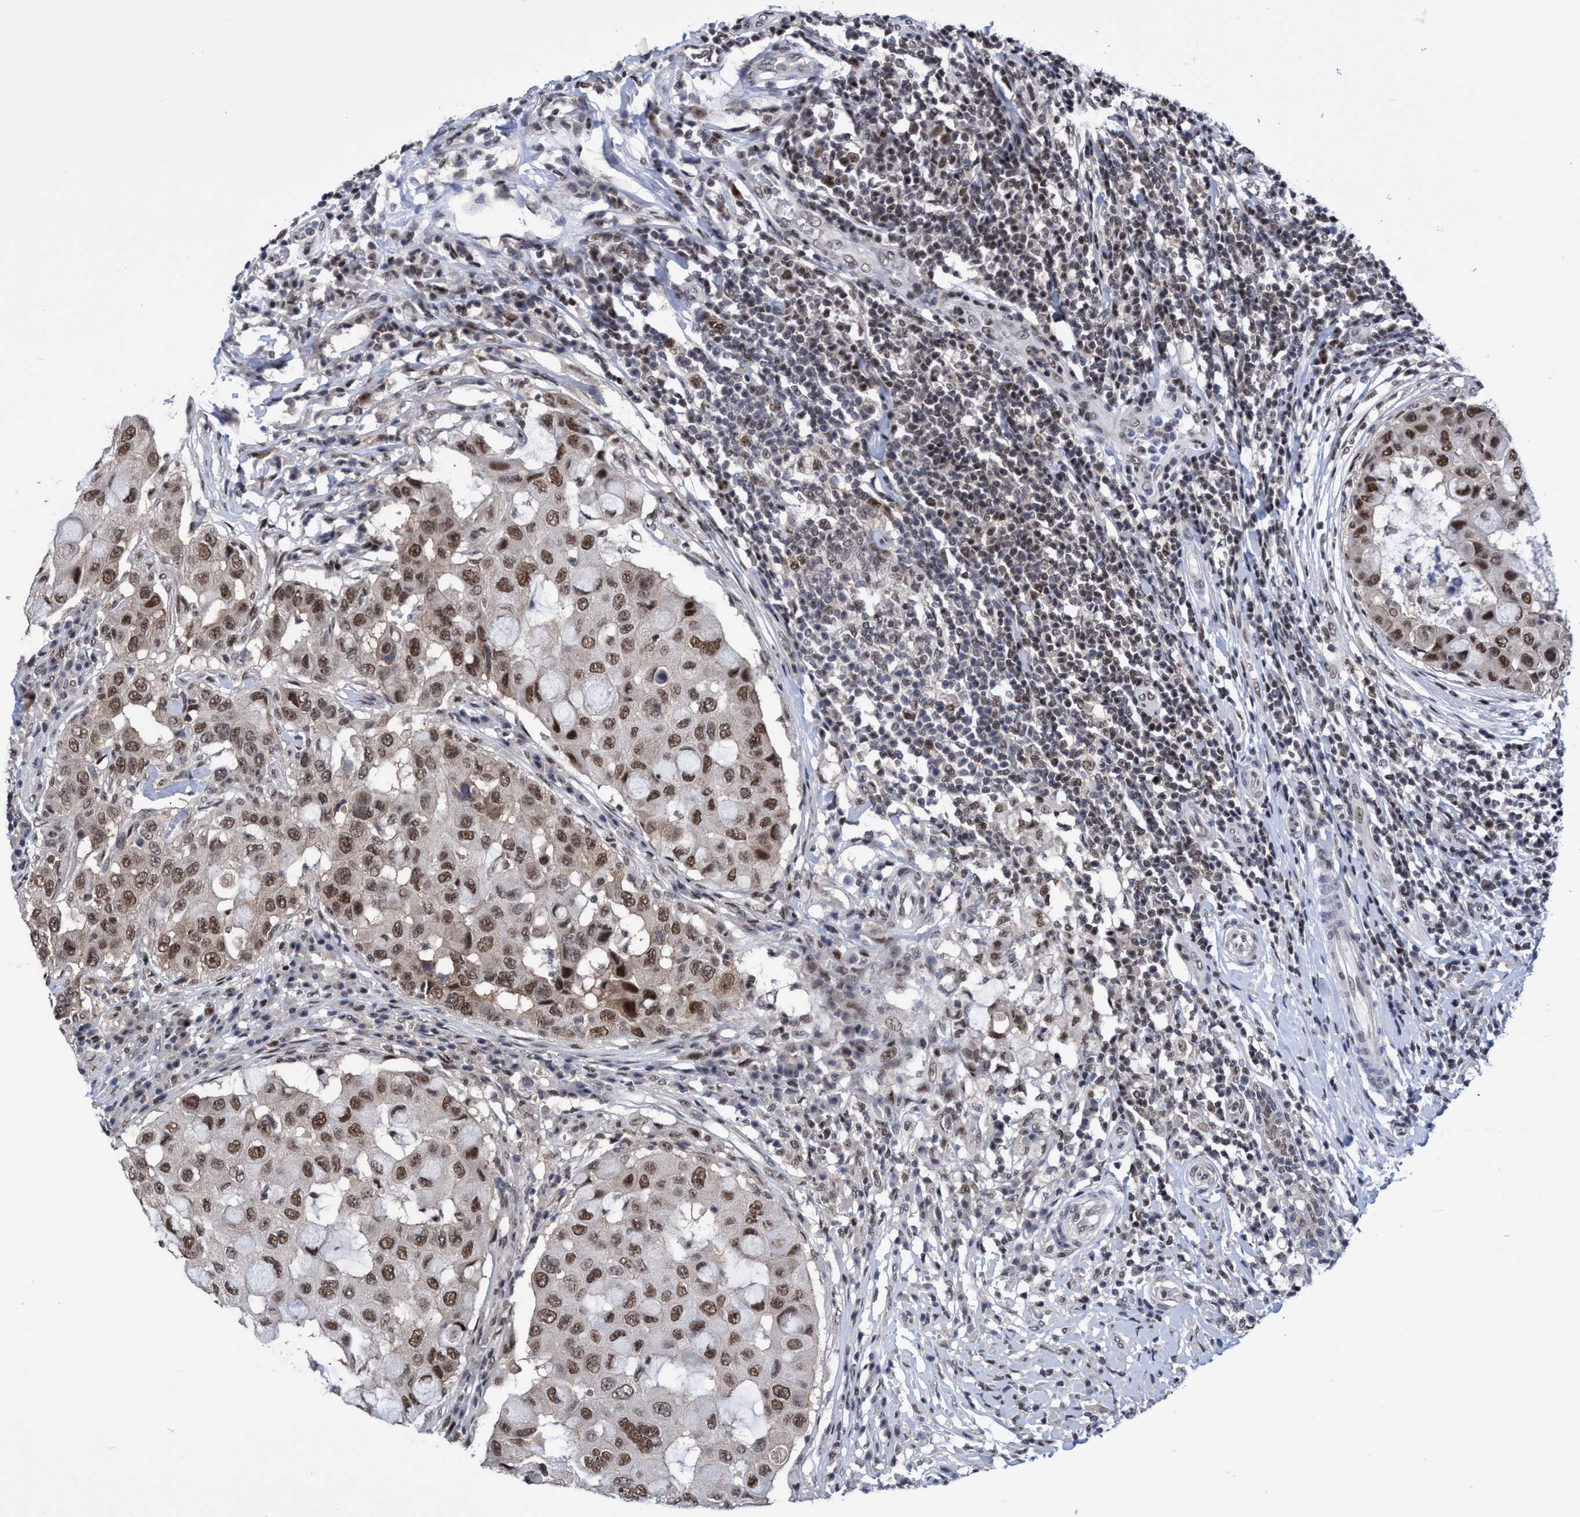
{"staining": {"intensity": "moderate", "quantity": ">75%", "location": "nuclear"}, "tissue": "breast cancer", "cell_type": "Tumor cells", "image_type": "cancer", "snomed": [{"axis": "morphology", "description": "Duct carcinoma"}, {"axis": "topography", "description": "Breast"}], "caption": "Protein staining of breast infiltrating ductal carcinoma tissue displays moderate nuclear positivity in about >75% of tumor cells.", "gene": "C9orf78", "patient": {"sex": "female", "age": 27}}